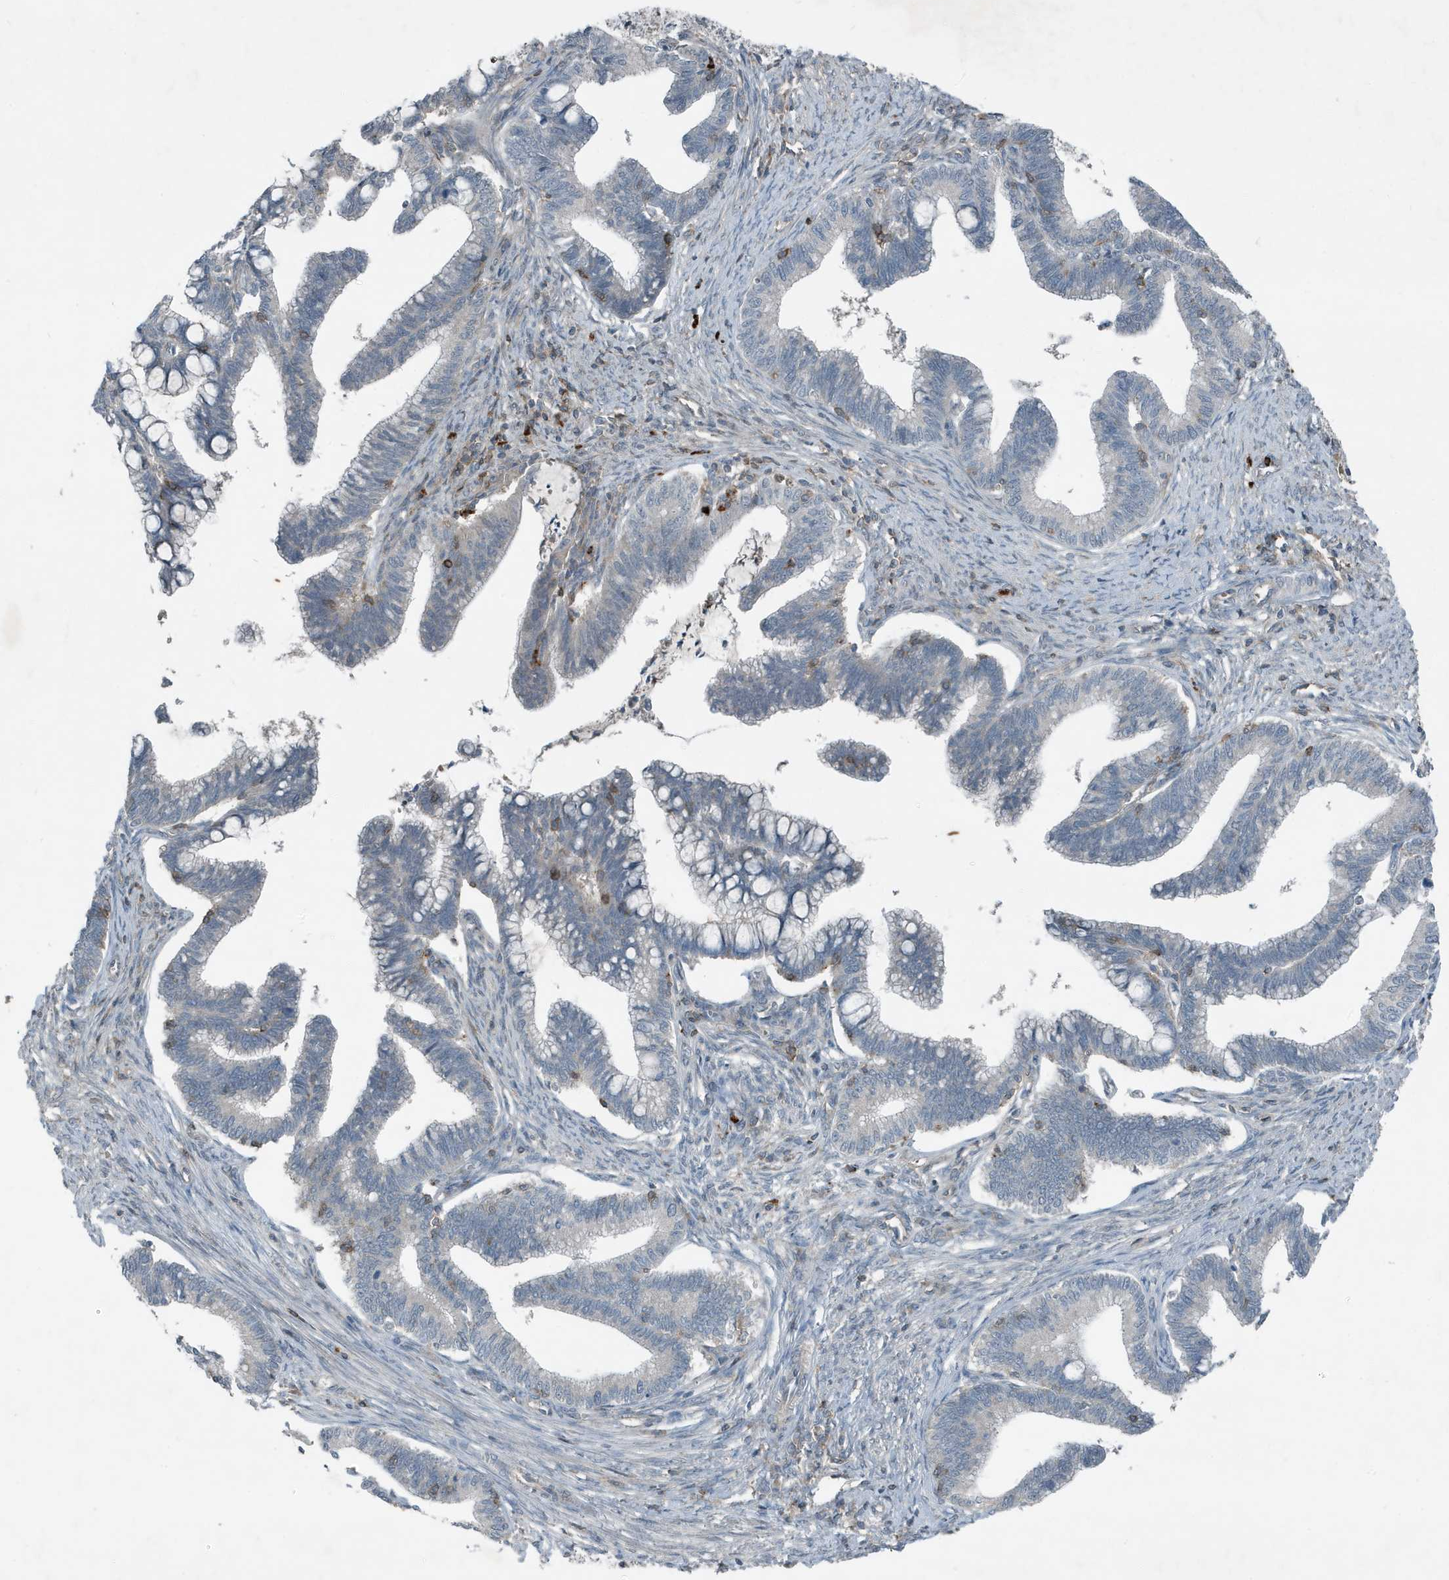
{"staining": {"intensity": "negative", "quantity": "none", "location": "none"}, "tissue": "cervical cancer", "cell_type": "Tumor cells", "image_type": "cancer", "snomed": [{"axis": "morphology", "description": "Adenocarcinoma, NOS"}, {"axis": "topography", "description": "Cervix"}], "caption": "Immunohistochemistry (IHC) of human cervical adenocarcinoma displays no positivity in tumor cells.", "gene": "DAPP1", "patient": {"sex": "female", "age": 36}}